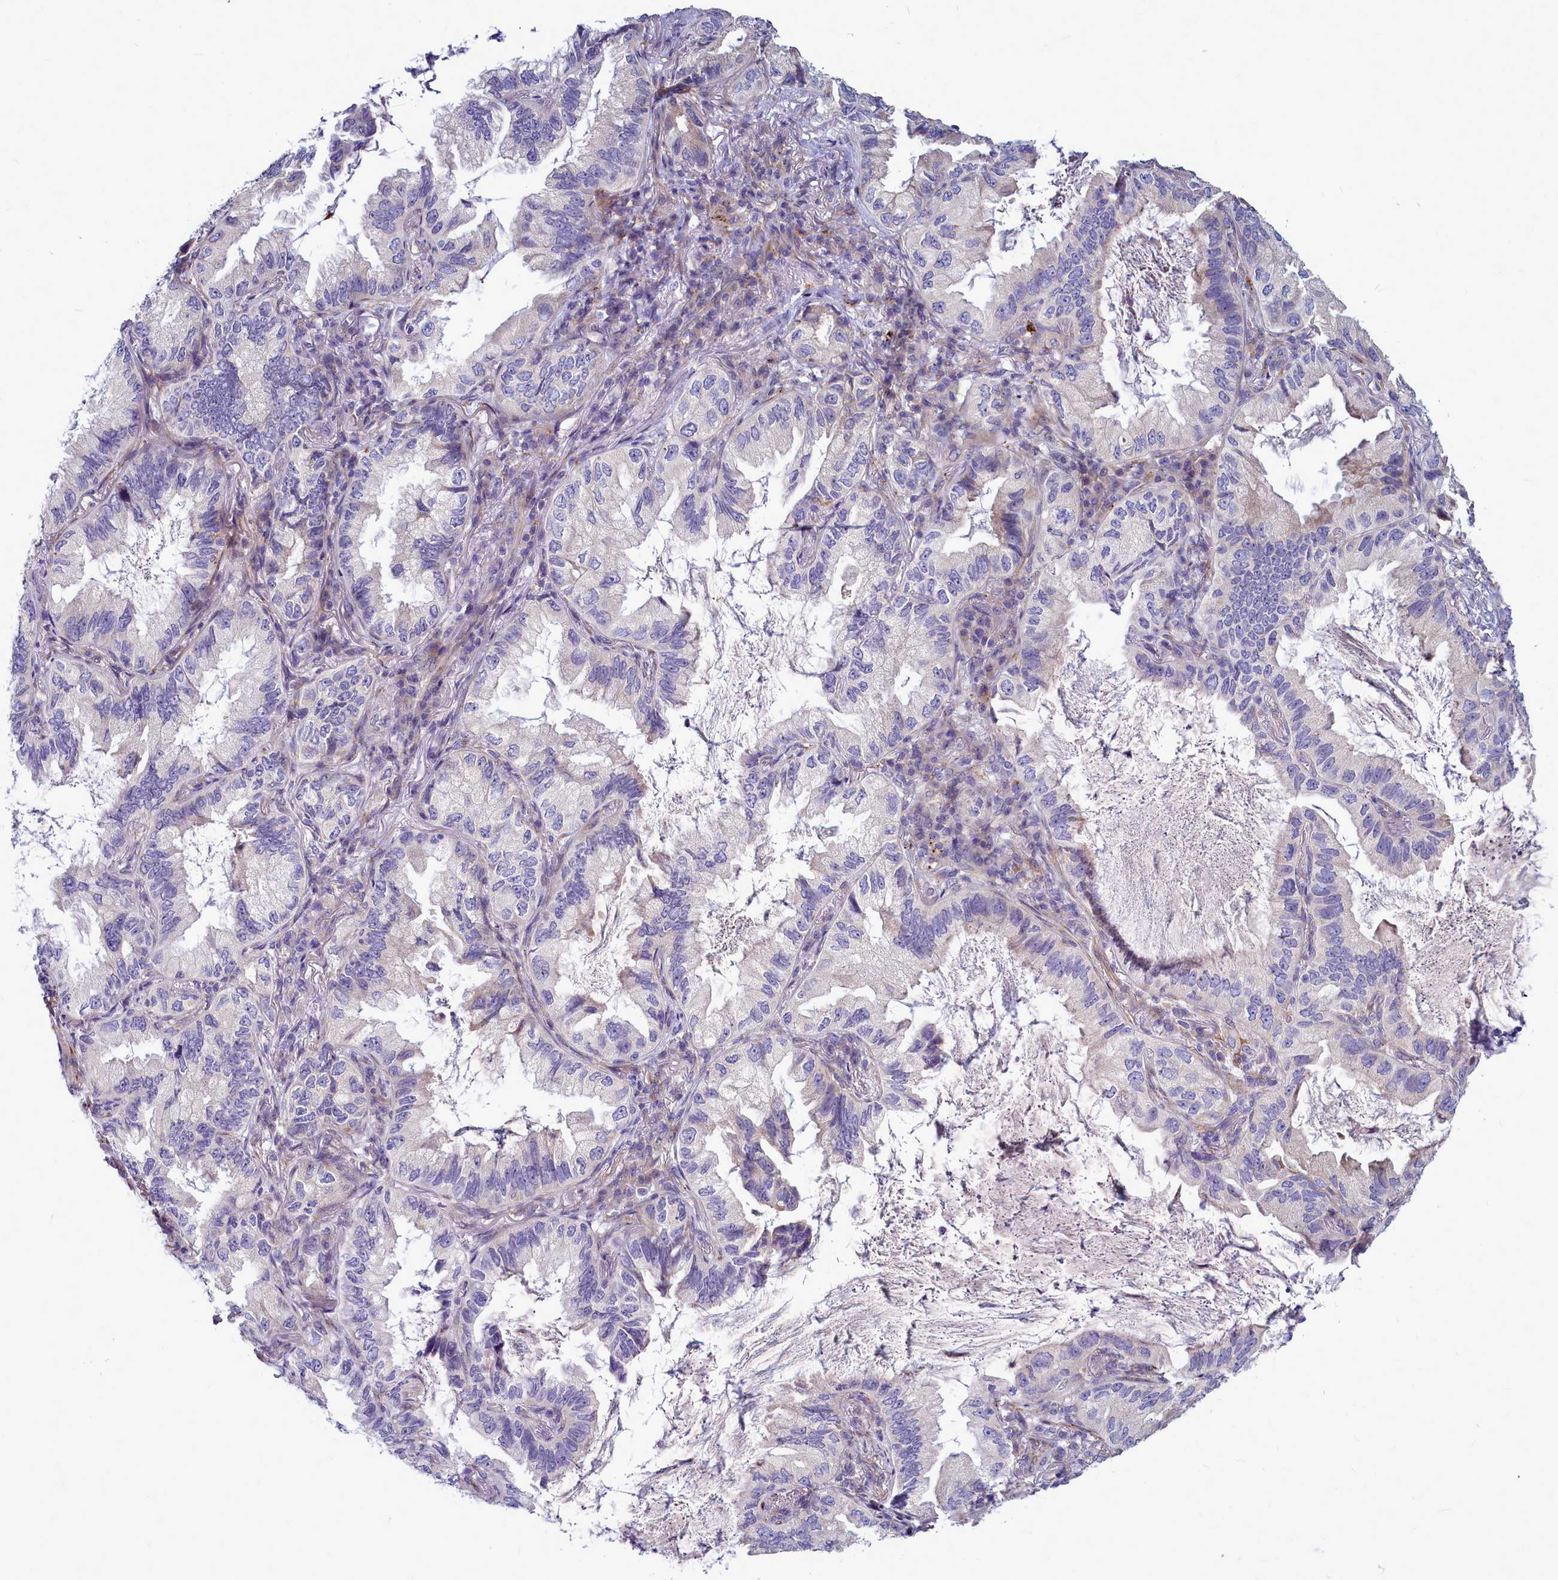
{"staining": {"intensity": "negative", "quantity": "none", "location": "none"}, "tissue": "lung cancer", "cell_type": "Tumor cells", "image_type": "cancer", "snomed": [{"axis": "morphology", "description": "Adenocarcinoma, NOS"}, {"axis": "topography", "description": "Lung"}], "caption": "IHC image of human lung adenocarcinoma stained for a protein (brown), which exhibits no positivity in tumor cells.", "gene": "SMPD4", "patient": {"sex": "female", "age": 69}}